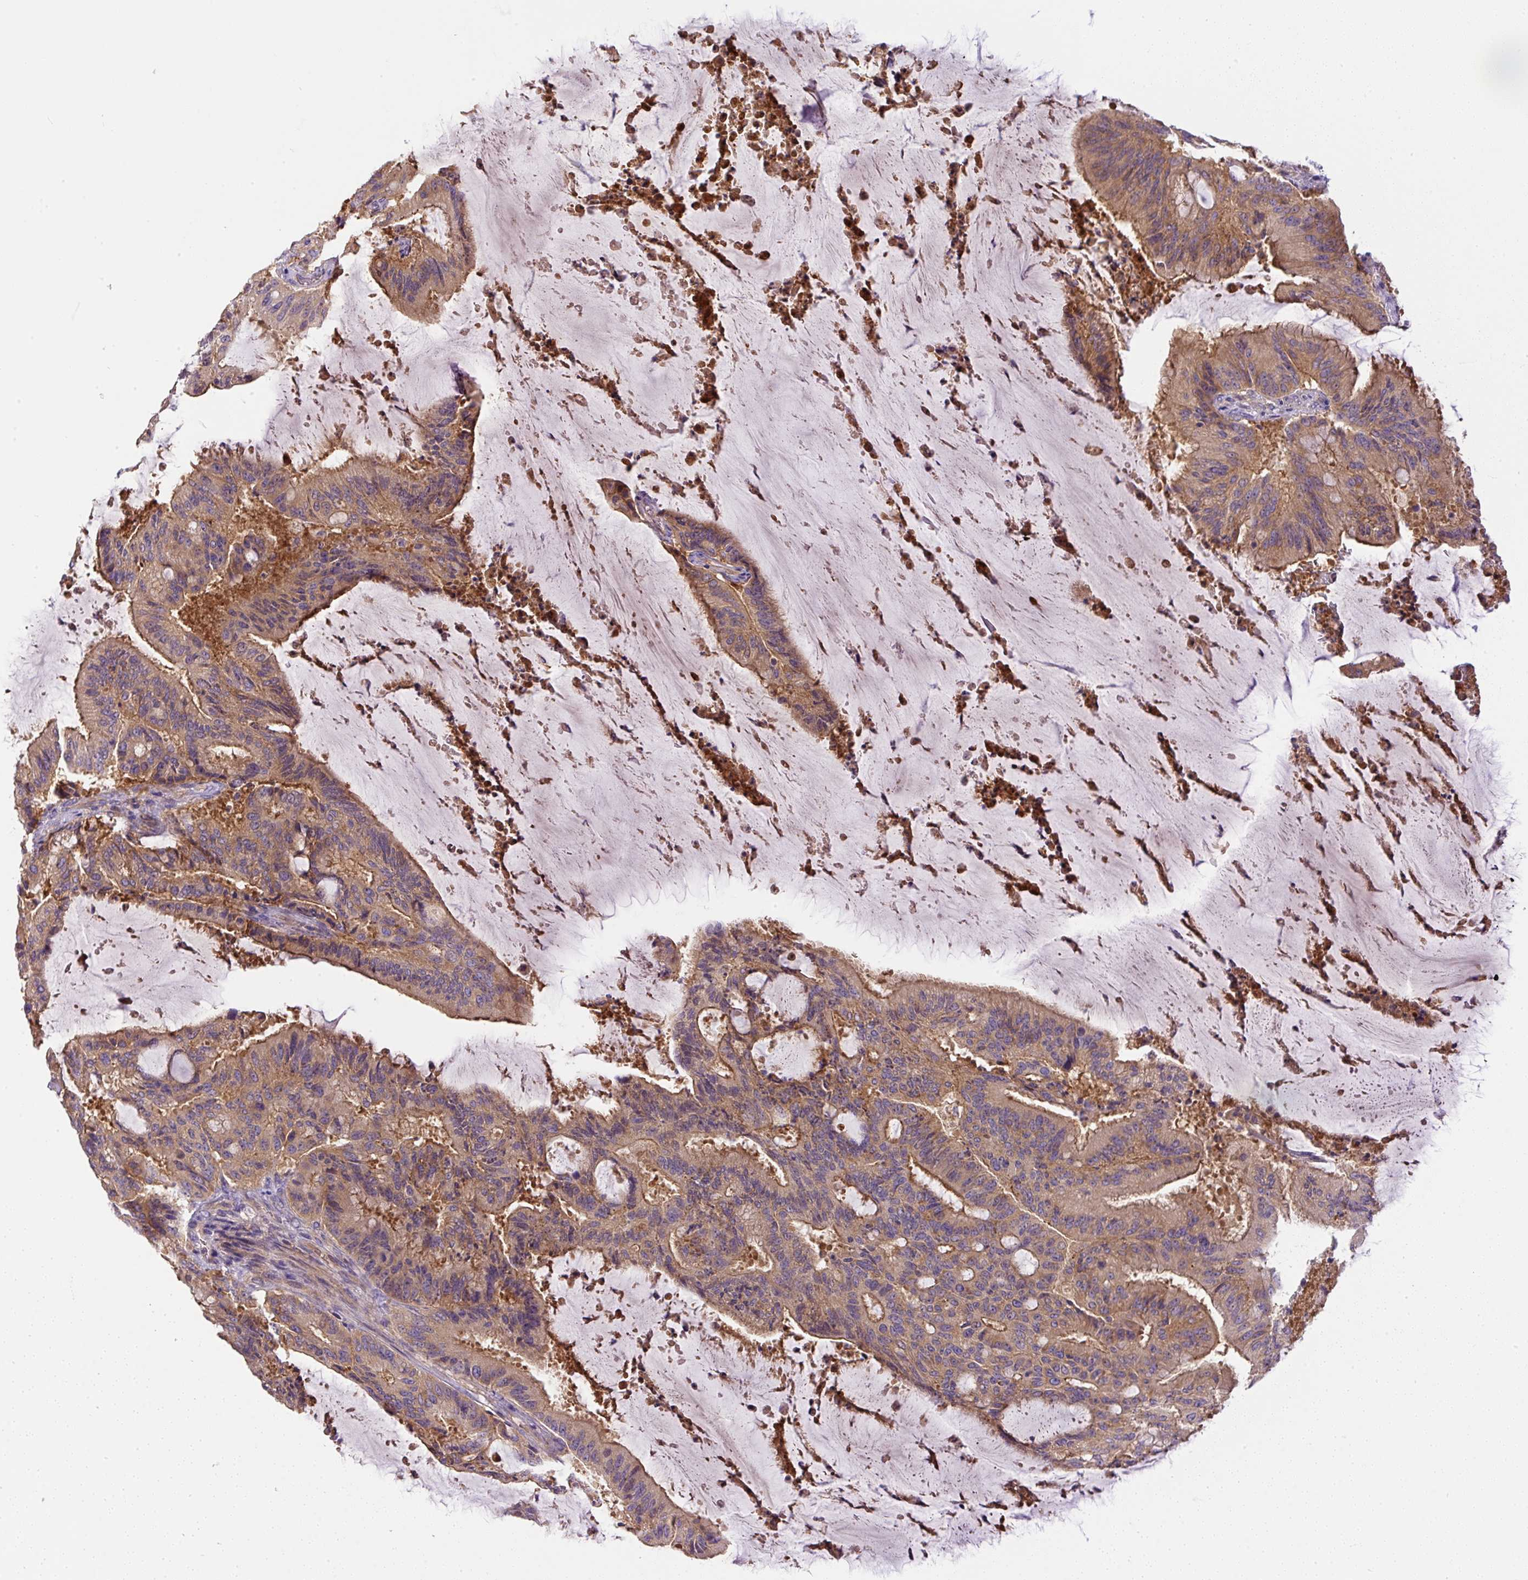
{"staining": {"intensity": "weak", "quantity": ">75%", "location": "cytoplasmic/membranous"}, "tissue": "liver cancer", "cell_type": "Tumor cells", "image_type": "cancer", "snomed": [{"axis": "morphology", "description": "Normal tissue, NOS"}, {"axis": "morphology", "description": "Cholangiocarcinoma"}, {"axis": "topography", "description": "Liver"}, {"axis": "topography", "description": "Peripheral nerve tissue"}], "caption": "Immunohistochemistry (IHC) micrograph of liver cholangiocarcinoma stained for a protein (brown), which shows low levels of weak cytoplasmic/membranous positivity in approximately >75% of tumor cells.", "gene": "DAPK1", "patient": {"sex": "female", "age": 73}}